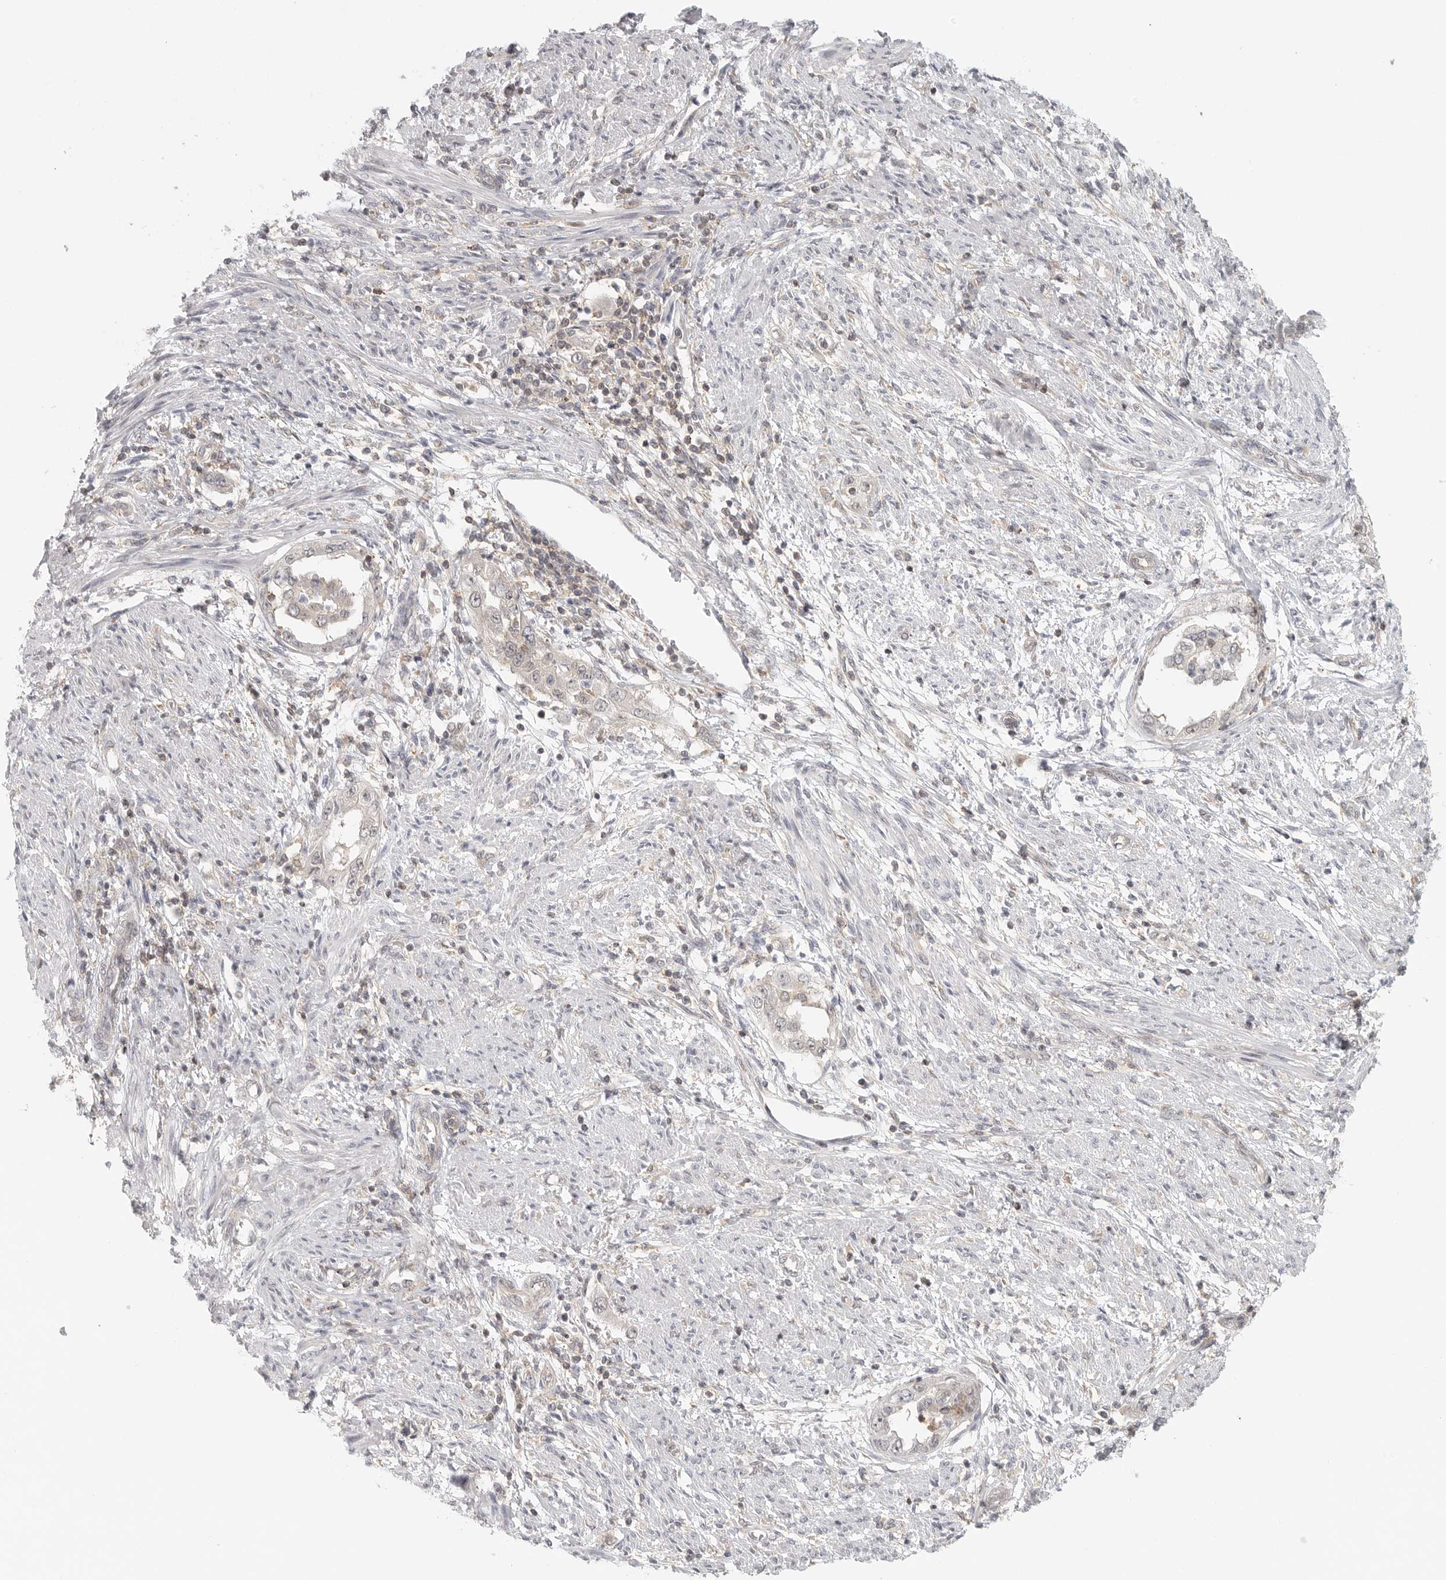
{"staining": {"intensity": "weak", "quantity": "<25%", "location": "cytoplasmic/membranous"}, "tissue": "endometrial cancer", "cell_type": "Tumor cells", "image_type": "cancer", "snomed": [{"axis": "morphology", "description": "Adenocarcinoma, NOS"}, {"axis": "topography", "description": "Endometrium"}], "caption": "This is an immunohistochemistry micrograph of endometrial adenocarcinoma. There is no staining in tumor cells.", "gene": "HDAC6", "patient": {"sex": "female", "age": 85}}